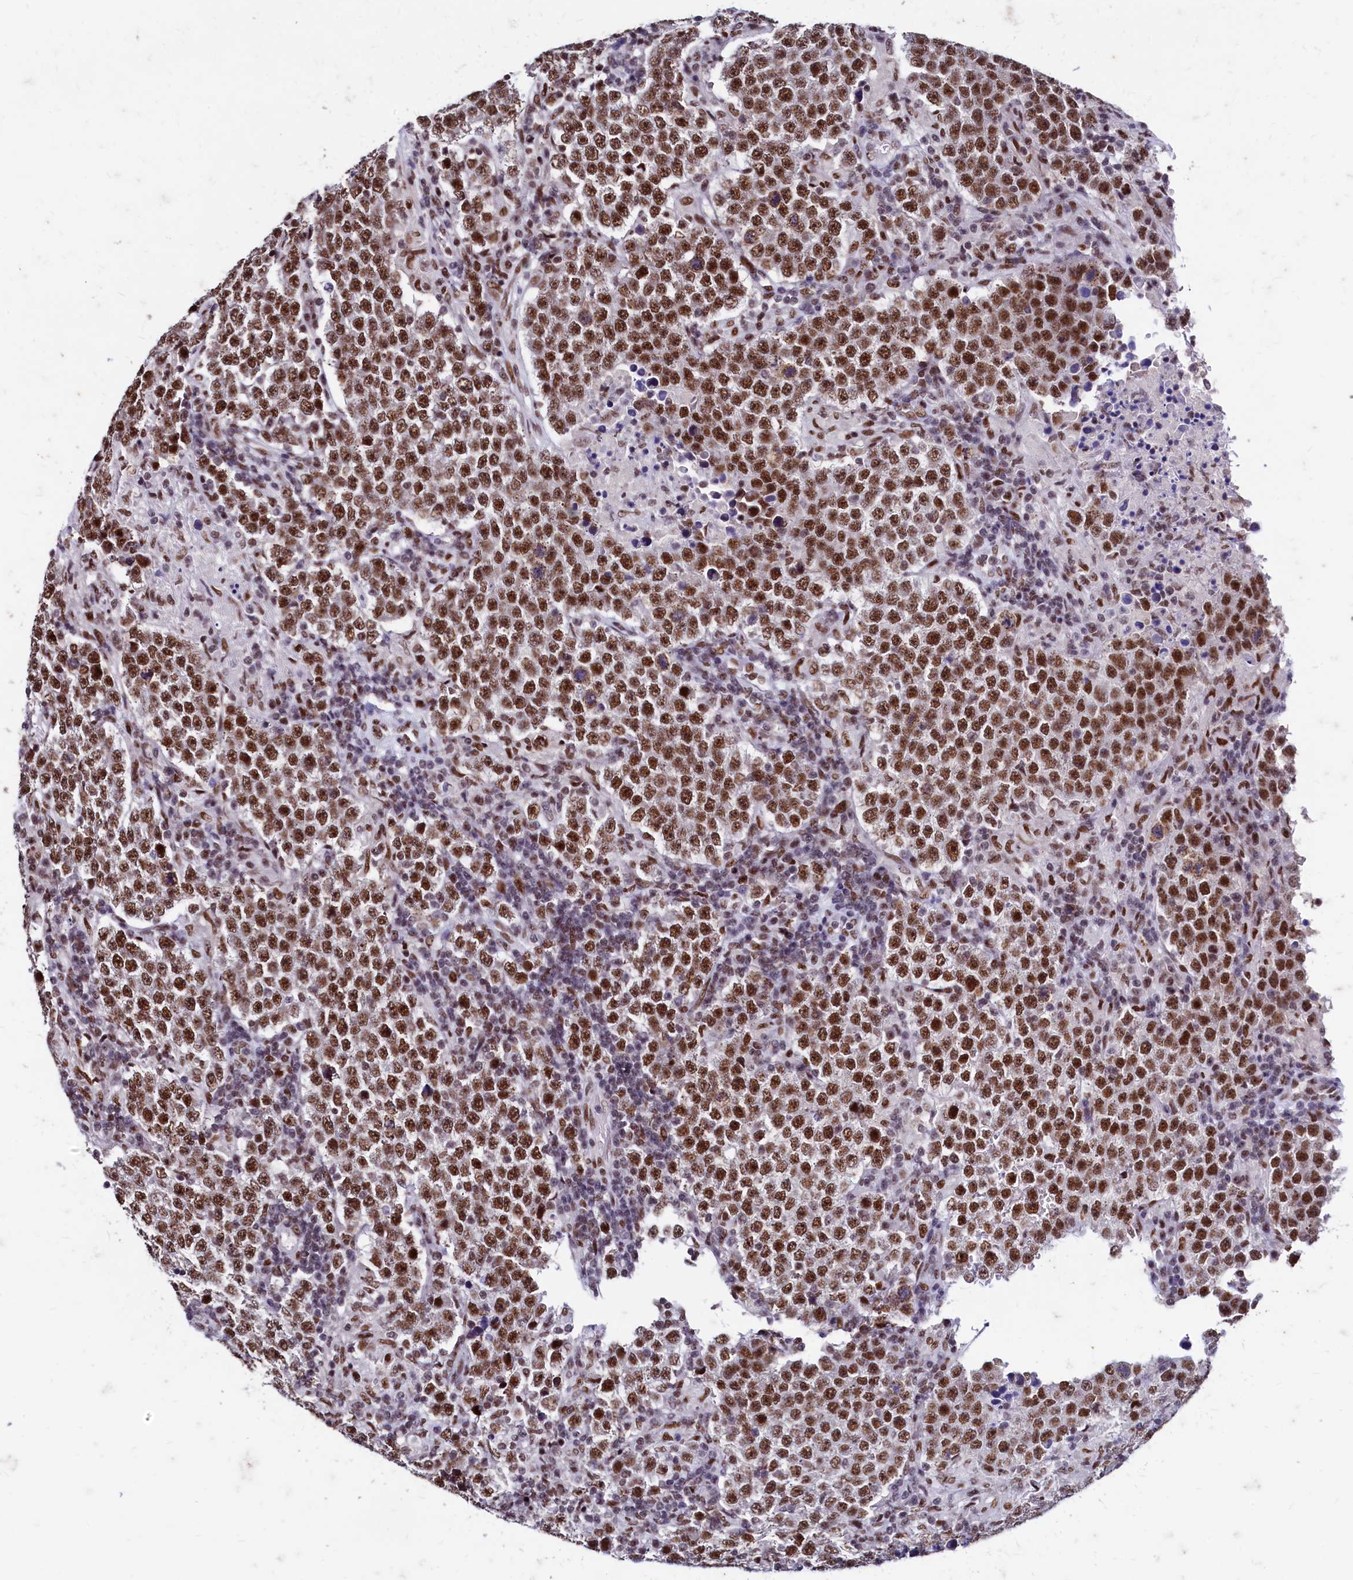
{"staining": {"intensity": "strong", "quantity": ">75%", "location": "nuclear"}, "tissue": "testis cancer", "cell_type": "Tumor cells", "image_type": "cancer", "snomed": [{"axis": "morphology", "description": "Normal tissue, NOS"}, {"axis": "morphology", "description": "Urothelial carcinoma, High grade"}, {"axis": "morphology", "description": "Seminoma, NOS"}, {"axis": "morphology", "description": "Carcinoma, Embryonal, NOS"}, {"axis": "topography", "description": "Urinary bladder"}, {"axis": "topography", "description": "Testis"}], "caption": "DAB (3,3'-diaminobenzidine) immunohistochemical staining of human testis cancer displays strong nuclear protein positivity in approximately >75% of tumor cells.", "gene": "CPSF7", "patient": {"sex": "male", "age": 41}}